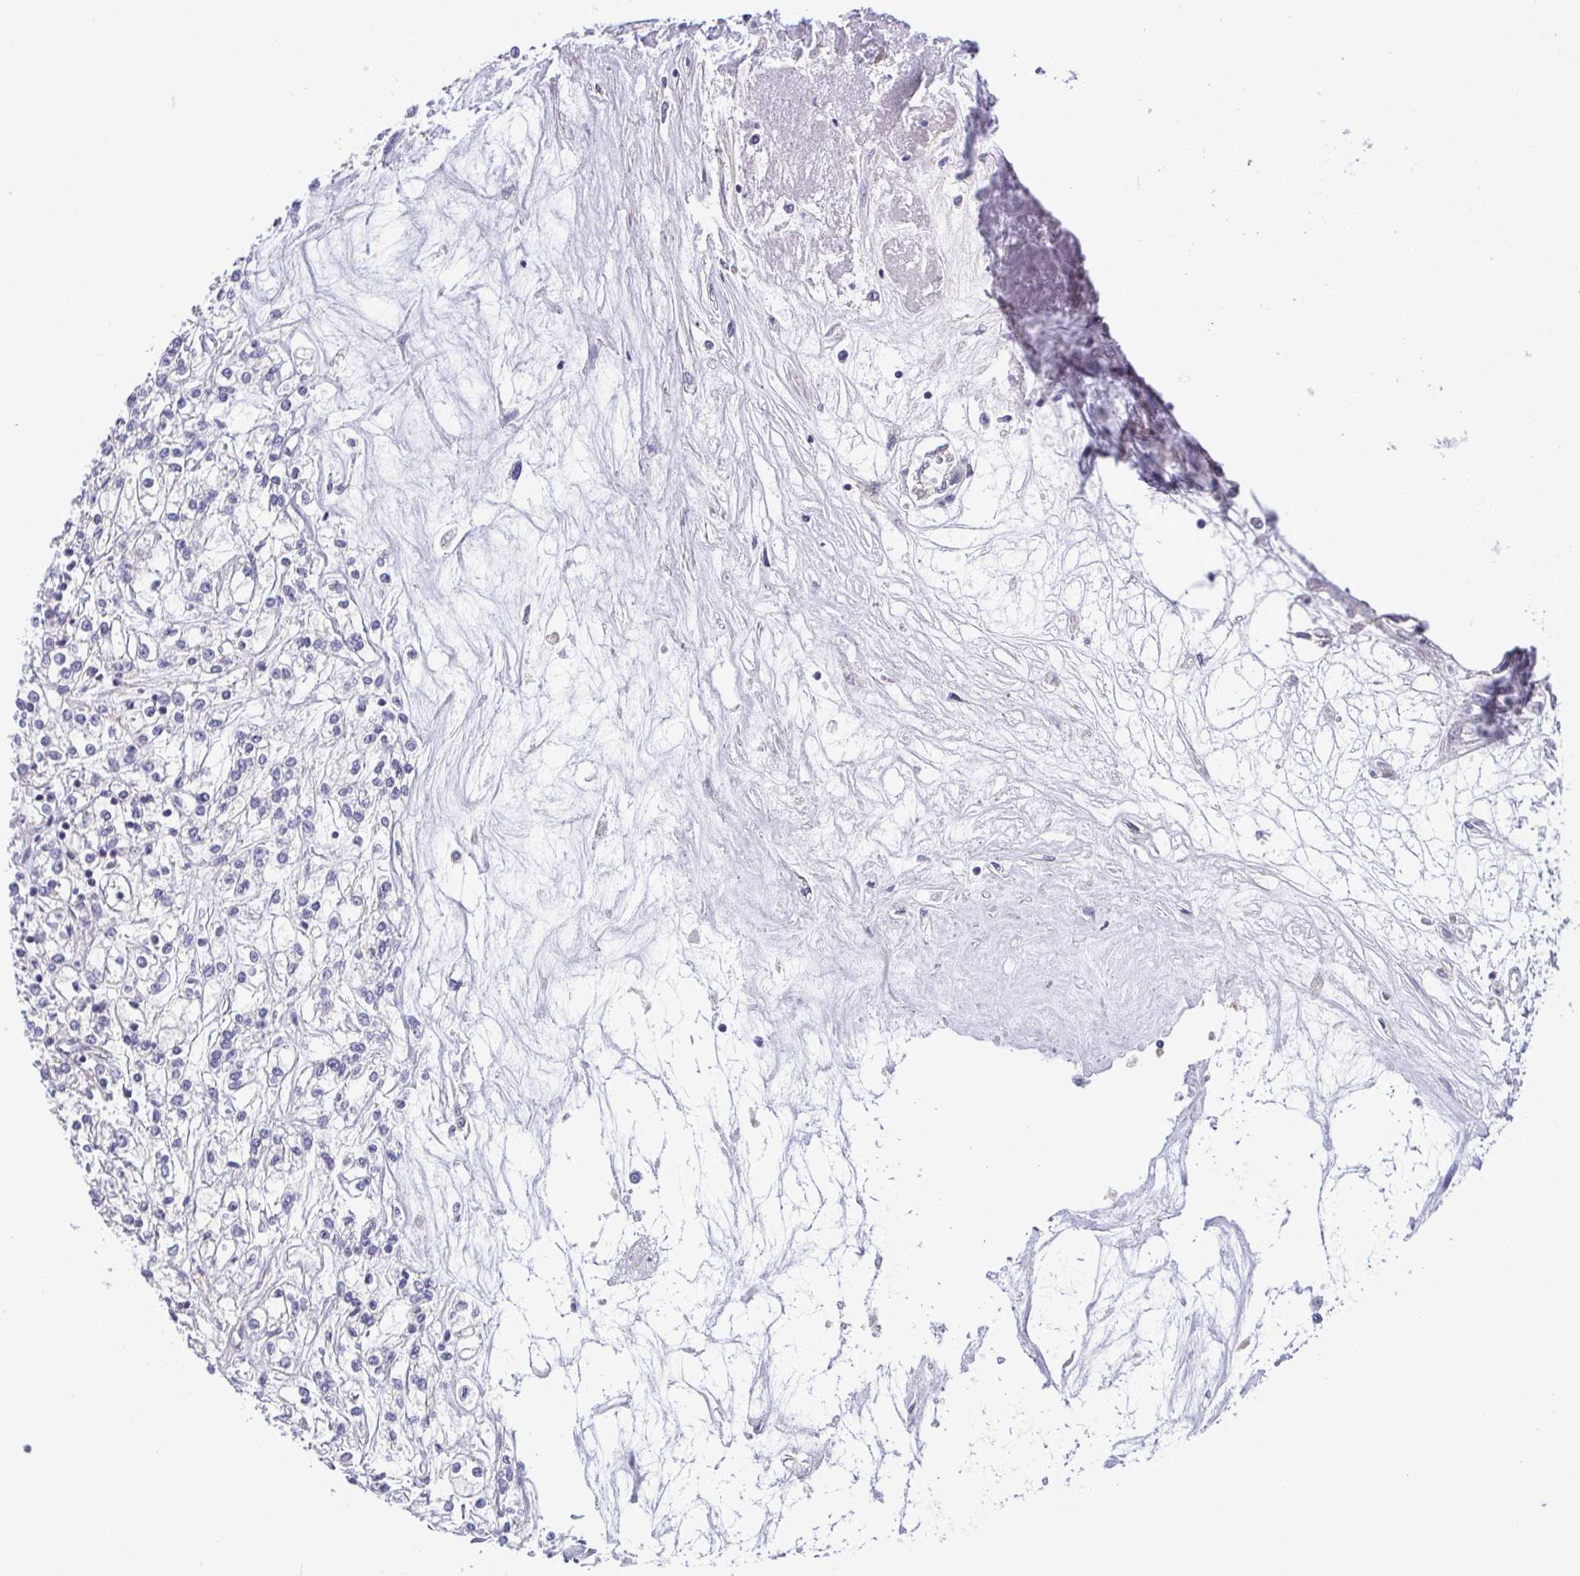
{"staining": {"intensity": "negative", "quantity": "none", "location": "none"}, "tissue": "renal cancer", "cell_type": "Tumor cells", "image_type": "cancer", "snomed": [{"axis": "morphology", "description": "Adenocarcinoma, NOS"}, {"axis": "topography", "description": "Kidney"}], "caption": "Immunohistochemical staining of human renal cancer exhibits no significant positivity in tumor cells.", "gene": "LMF2", "patient": {"sex": "female", "age": 59}}